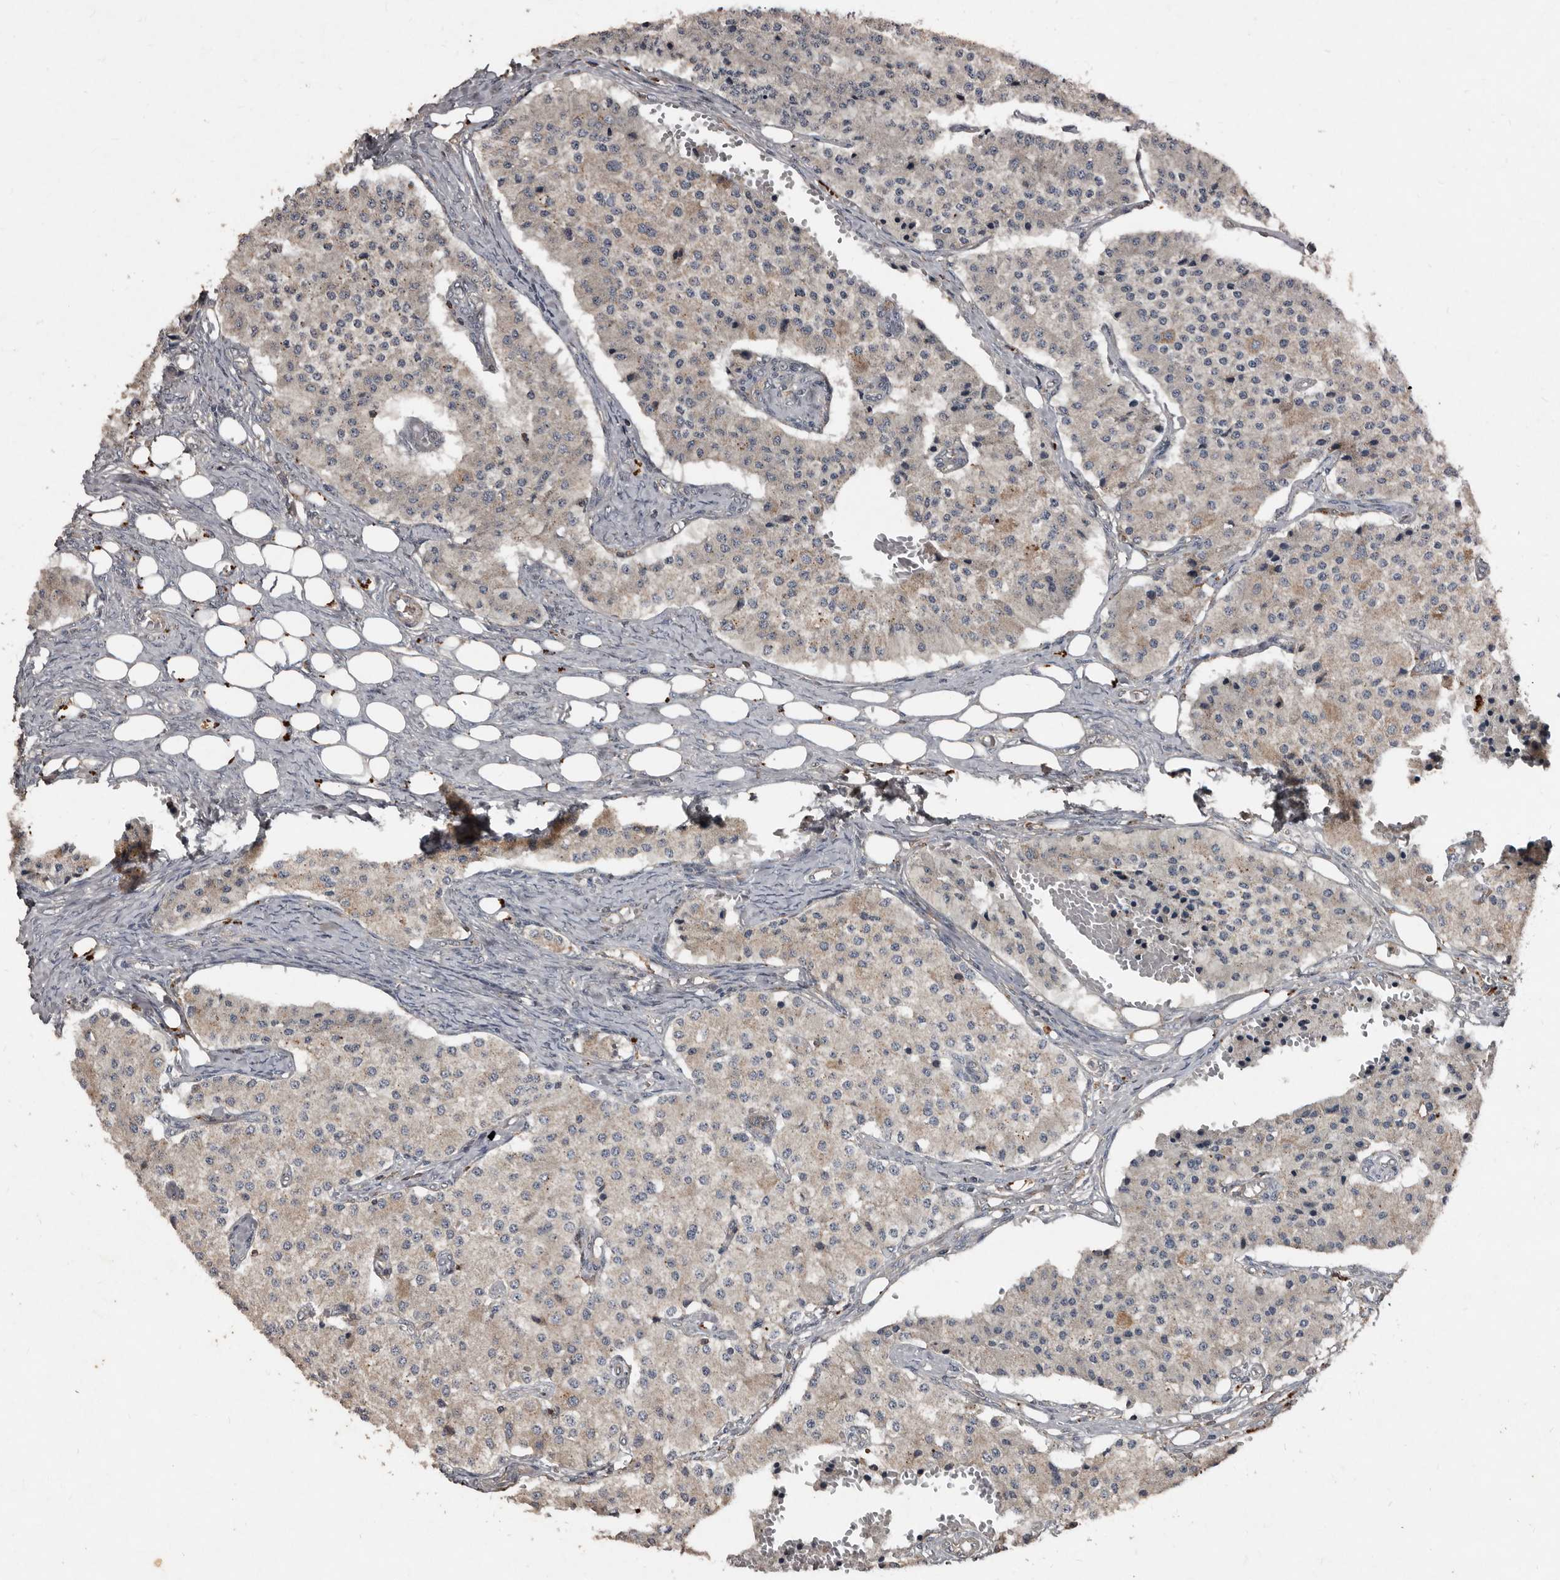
{"staining": {"intensity": "weak", "quantity": "<25%", "location": "cytoplasmic/membranous"}, "tissue": "carcinoid", "cell_type": "Tumor cells", "image_type": "cancer", "snomed": [{"axis": "morphology", "description": "Carcinoid, malignant, NOS"}, {"axis": "topography", "description": "Colon"}], "caption": "A high-resolution image shows IHC staining of carcinoid, which reveals no significant positivity in tumor cells. (DAB immunohistochemistry, high magnification).", "gene": "GREB1", "patient": {"sex": "female", "age": 52}}